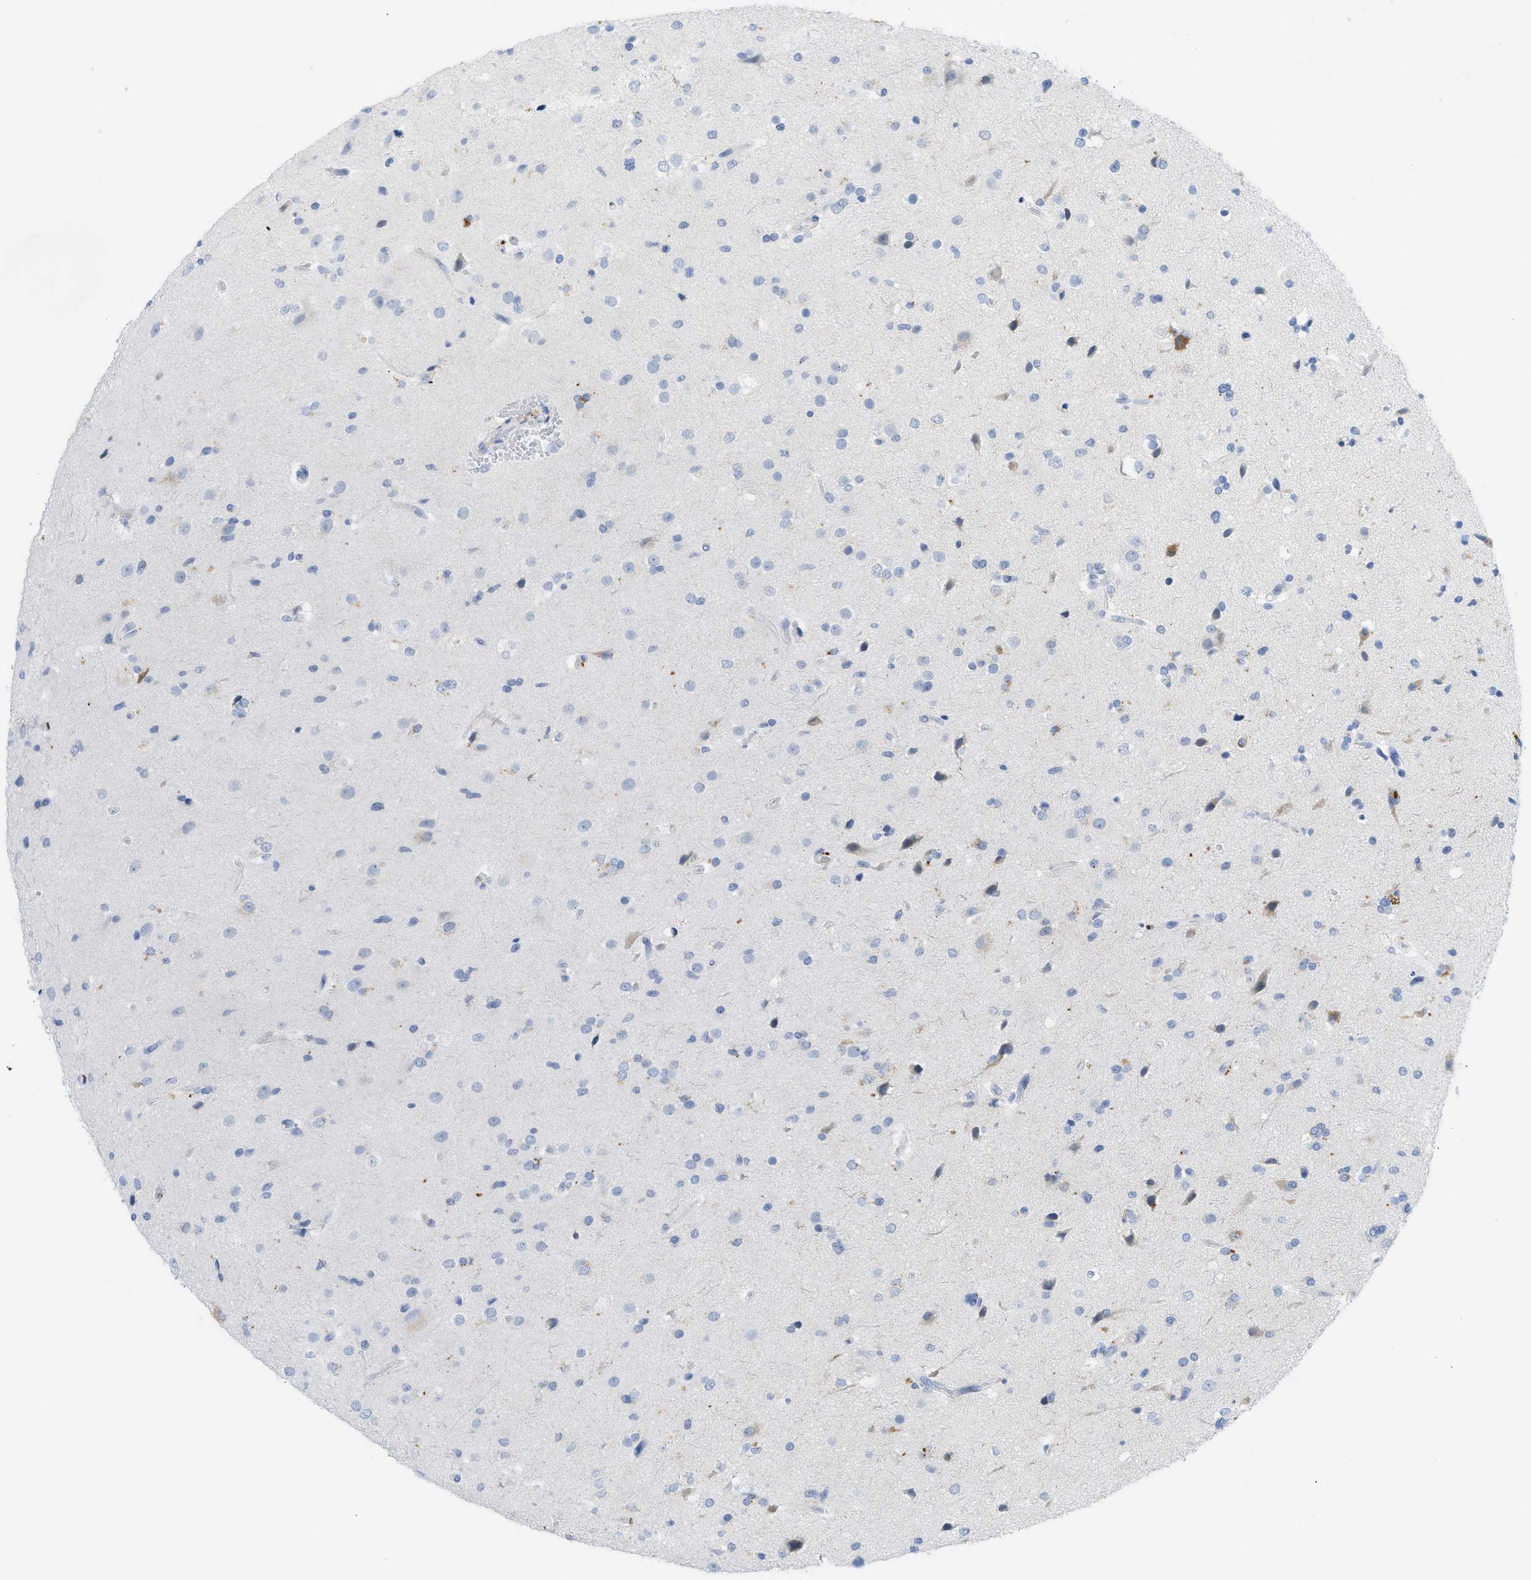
{"staining": {"intensity": "negative", "quantity": "none", "location": "none"}, "tissue": "glioma", "cell_type": "Tumor cells", "image_type": "cancer", "snomed": [{"axis": "morphology", "description": "Glioma, malignant, High grade"}, {"axis": "topography", "description": "Brain"}], "caption": "This photomicrograph is of glioma stained with IHC to label a protein in brown with the nuclei are counter-stained blue. There is no positivity in tumor cells.", "gene": "WDR4", "patient": {"sex": "male", "age": 33}}